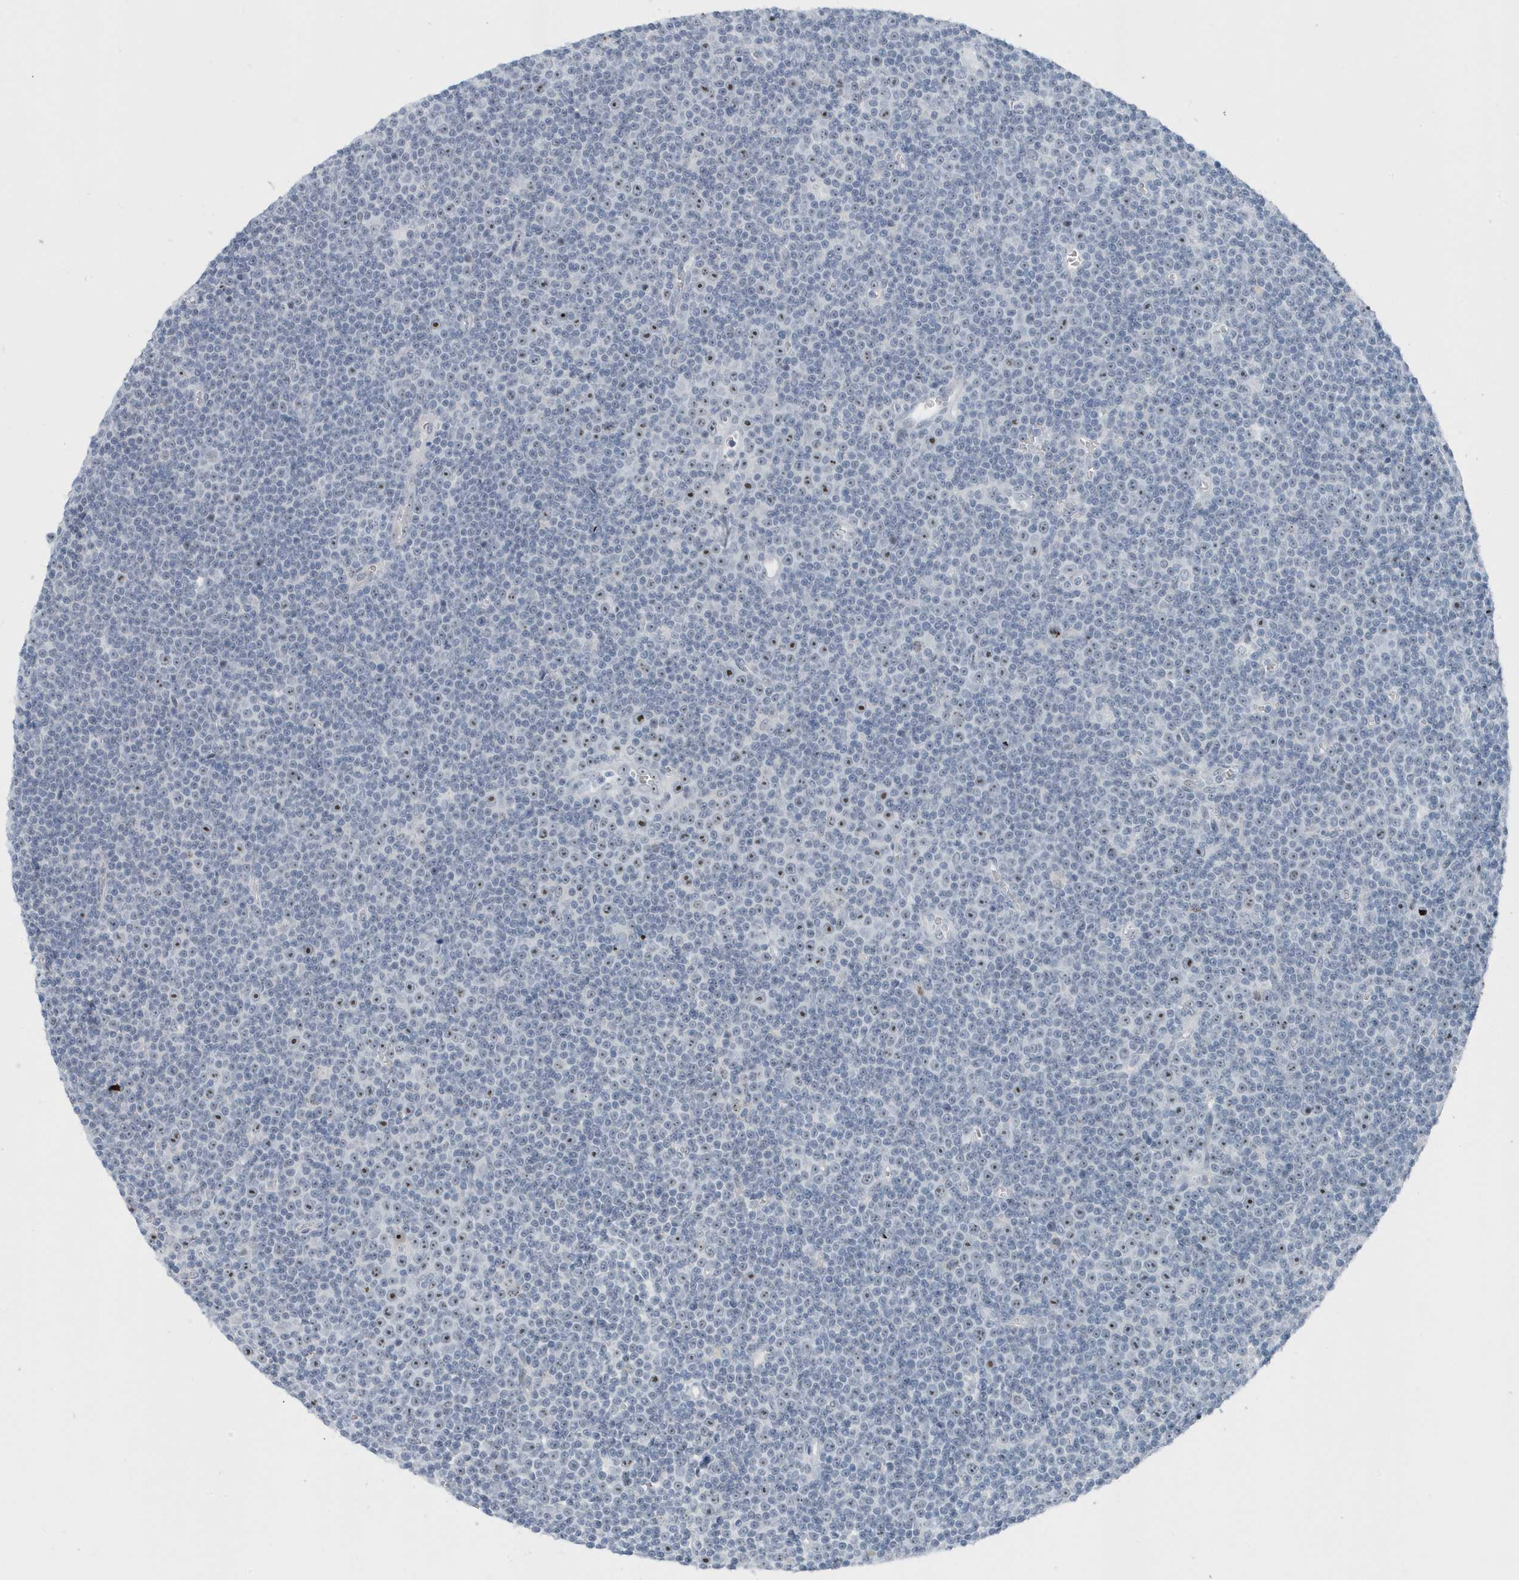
{"staining": {"intensity": "moderate", "quantity": "<25%", "location": "nuclear"}, "tissue": "lymphoma", "cell_type": "Tumor cells", "image_type": "cancer", "snomed": [{"axis": "morphology", "description": "Malignant lymphoma, non-Hodgkin's type, Low grade"}, {"axis": "topography", "description": "Lymph node"}], "caption": "Lymphoma tissue exhibits moderate nuclear staining in about <25% of tumor cells", "gene": "RPF2", "patient": {"sex": "female", "age": 67}}